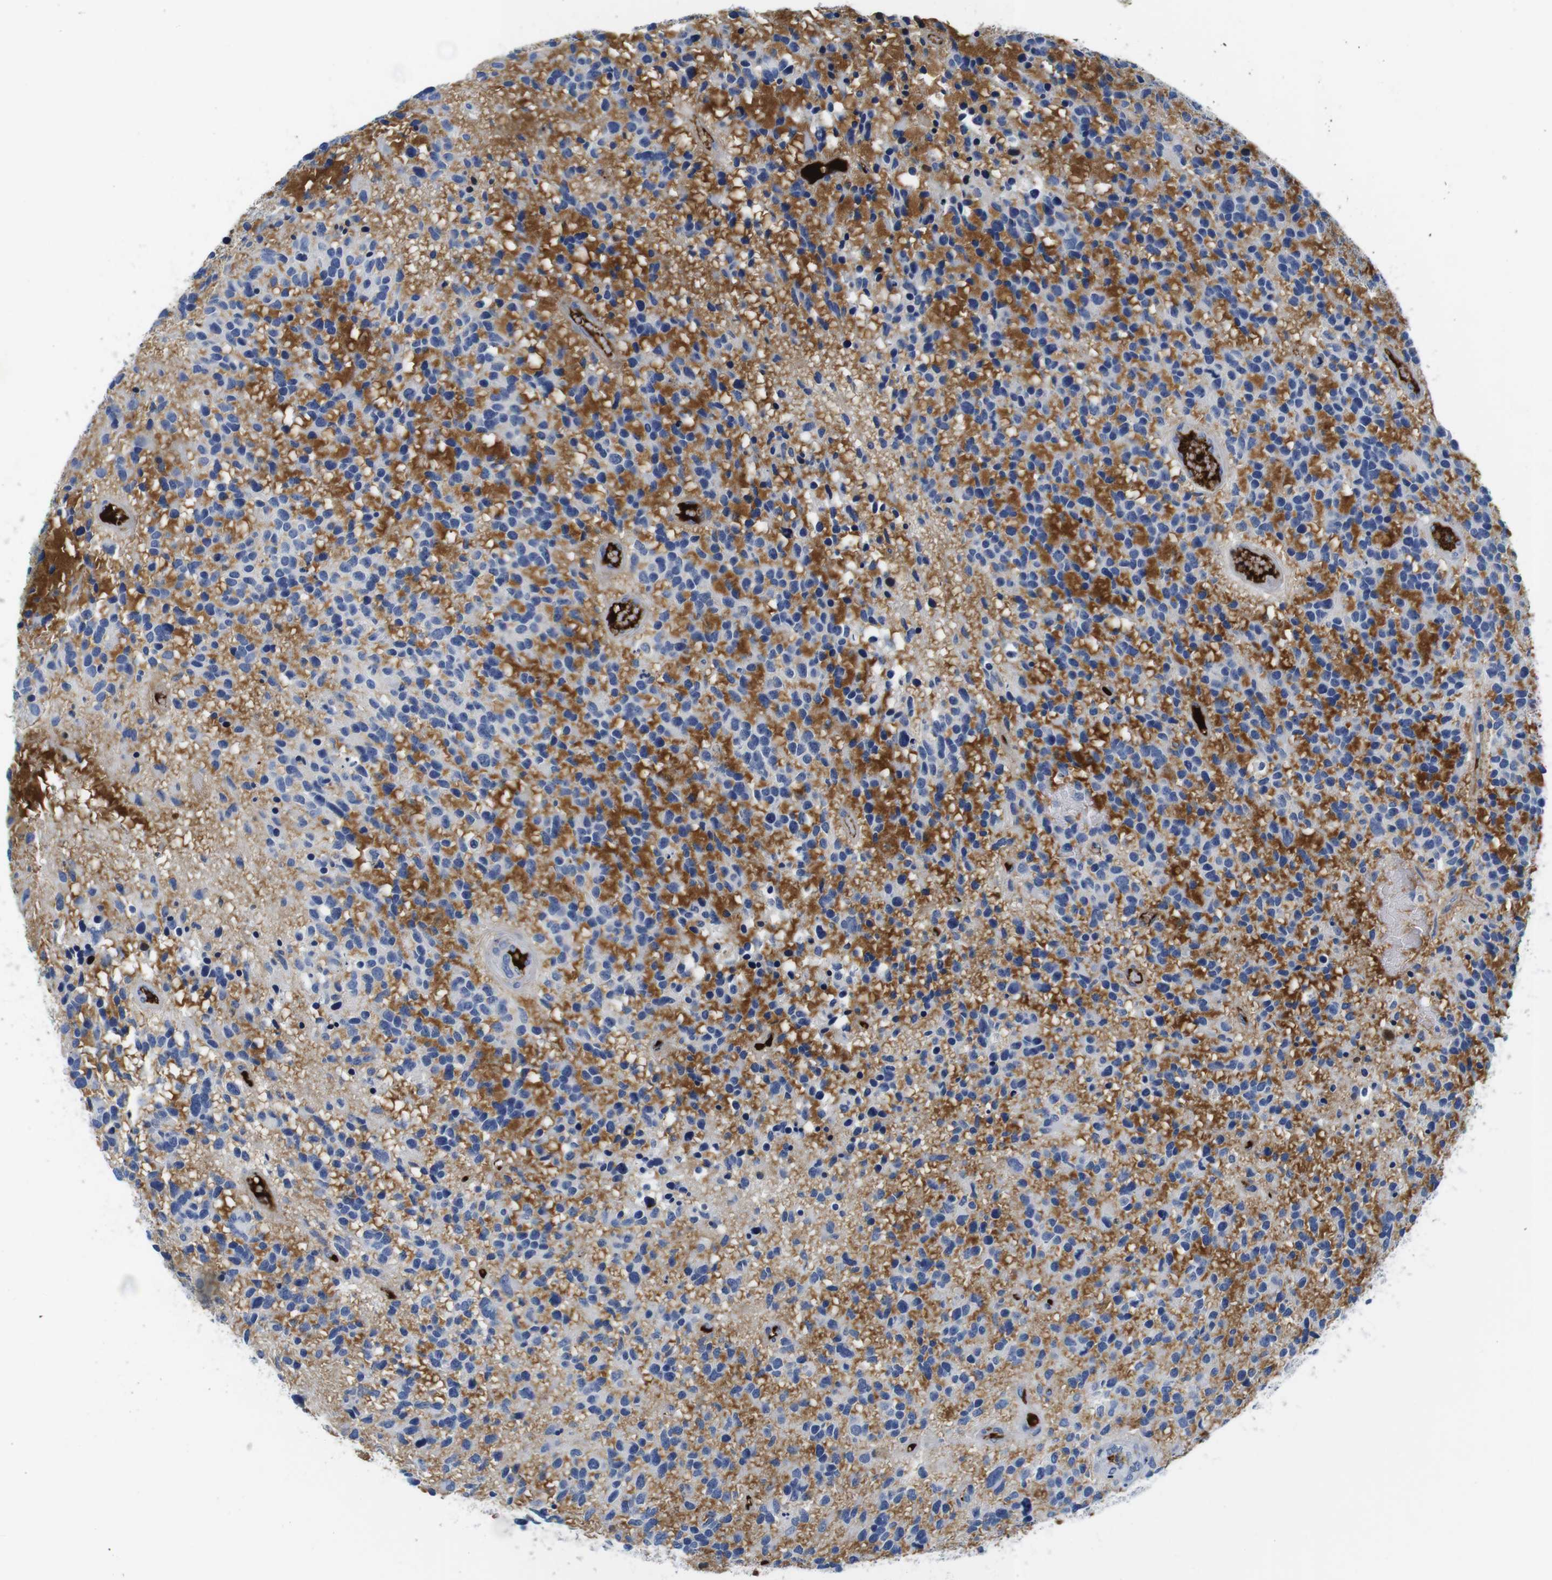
{"staining": {"intensity": "negative", "quantity": "none", "location": "none"}, "tissue": "glioma", "cell_type": "Tumor cells", "image_type": "cancer", "snomed": [{"axis": "morphology", "description": "Glioma, malignant, High grade"}, {"axis": "topography", "description": "Brain"}], "caption": "A high-resolution micrograph shows immunohistochemistry (IHC) staining of malignant glioma (high-grade), which demonstrates no significant staining in tumor cells.", "gene": "IGKC", "patient": {"sex": "female", "age": 58}}